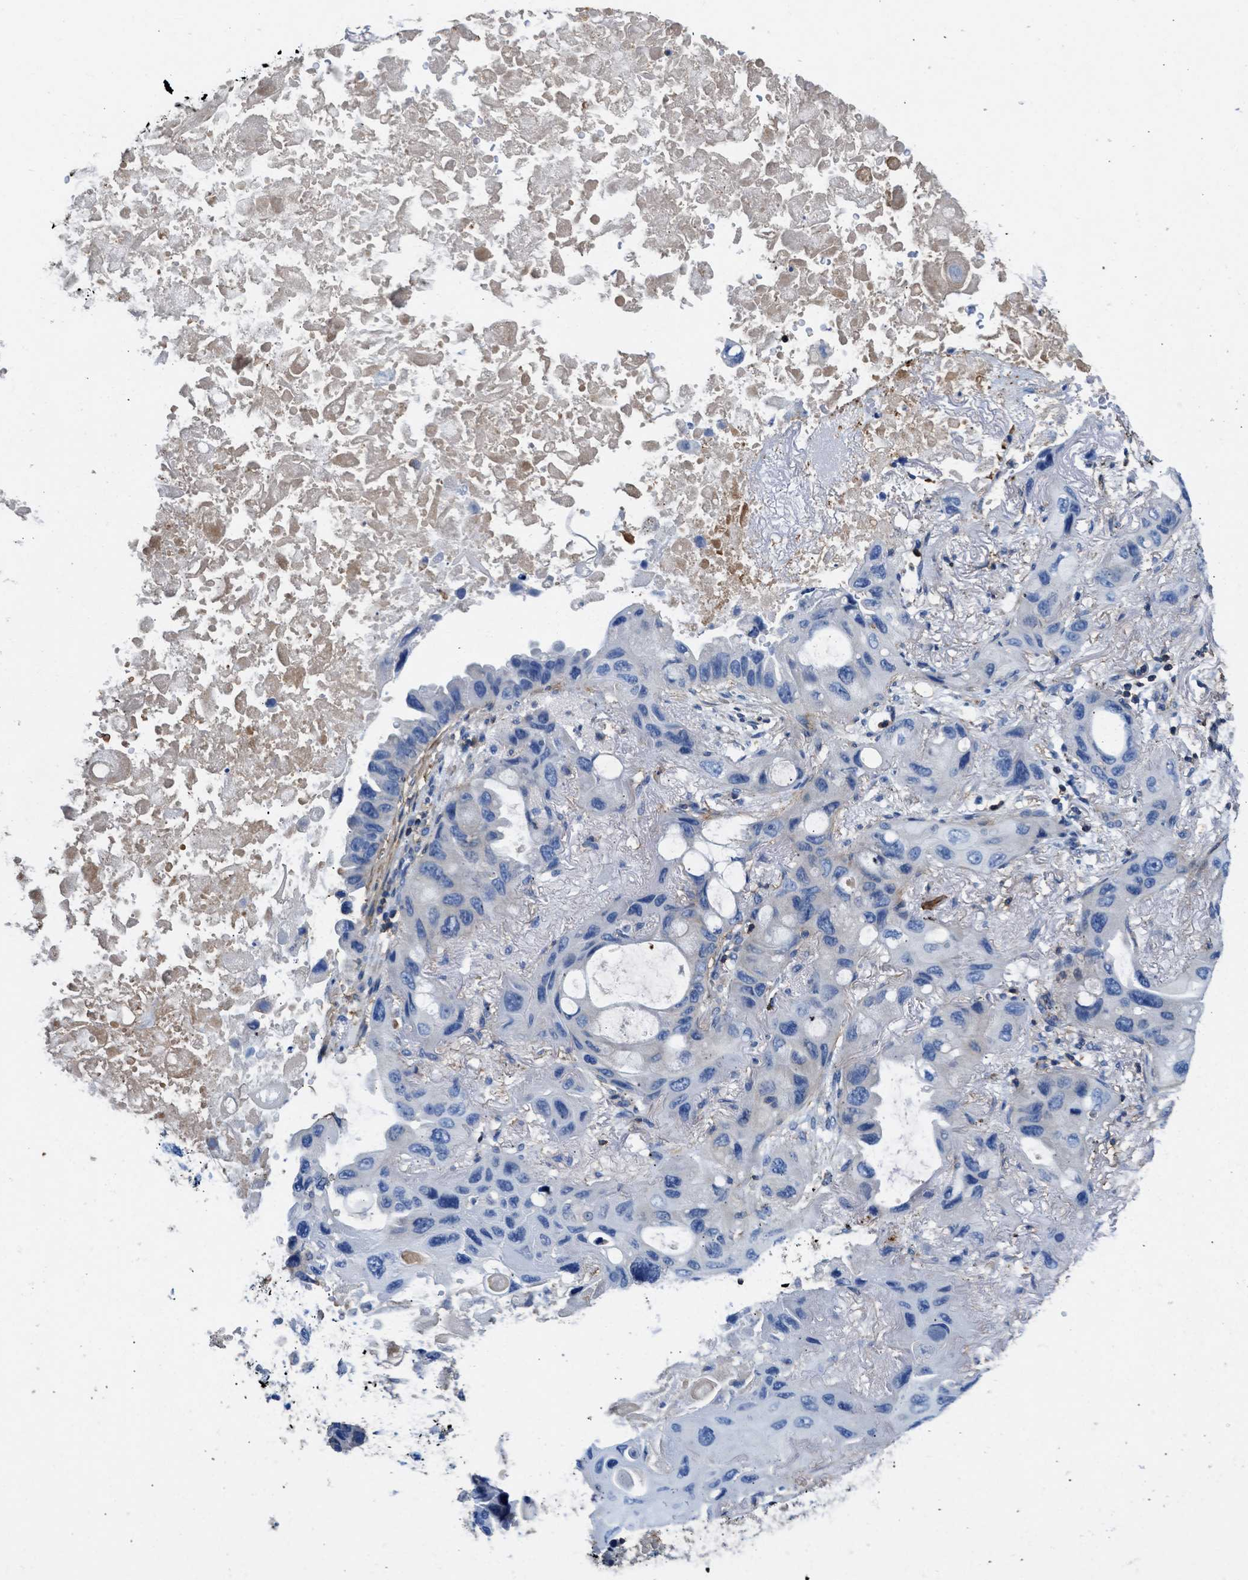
{"staining": {"intensity": "negative", "quantity": "none", "location": "none"}, "tissue": "lung cancer", "cell_type": "Tumor cells", "image_type": "cancer", "snomed": [{"axis": "morphology", "description": "Squamous cell carcinoma, NOS"}, {"axis": "topography", "description": "Lung"}], "caption": "Immunohistochemical staining of human lung squamous cell carcinoma shows no significant staining in tumor cells. (Brightfield microscopy of DAB (3,3'-diaminobenzidine) IHC at high magnification).", "gene": "KCNQ4", "patient": {"sex": "female", "age": 73}}